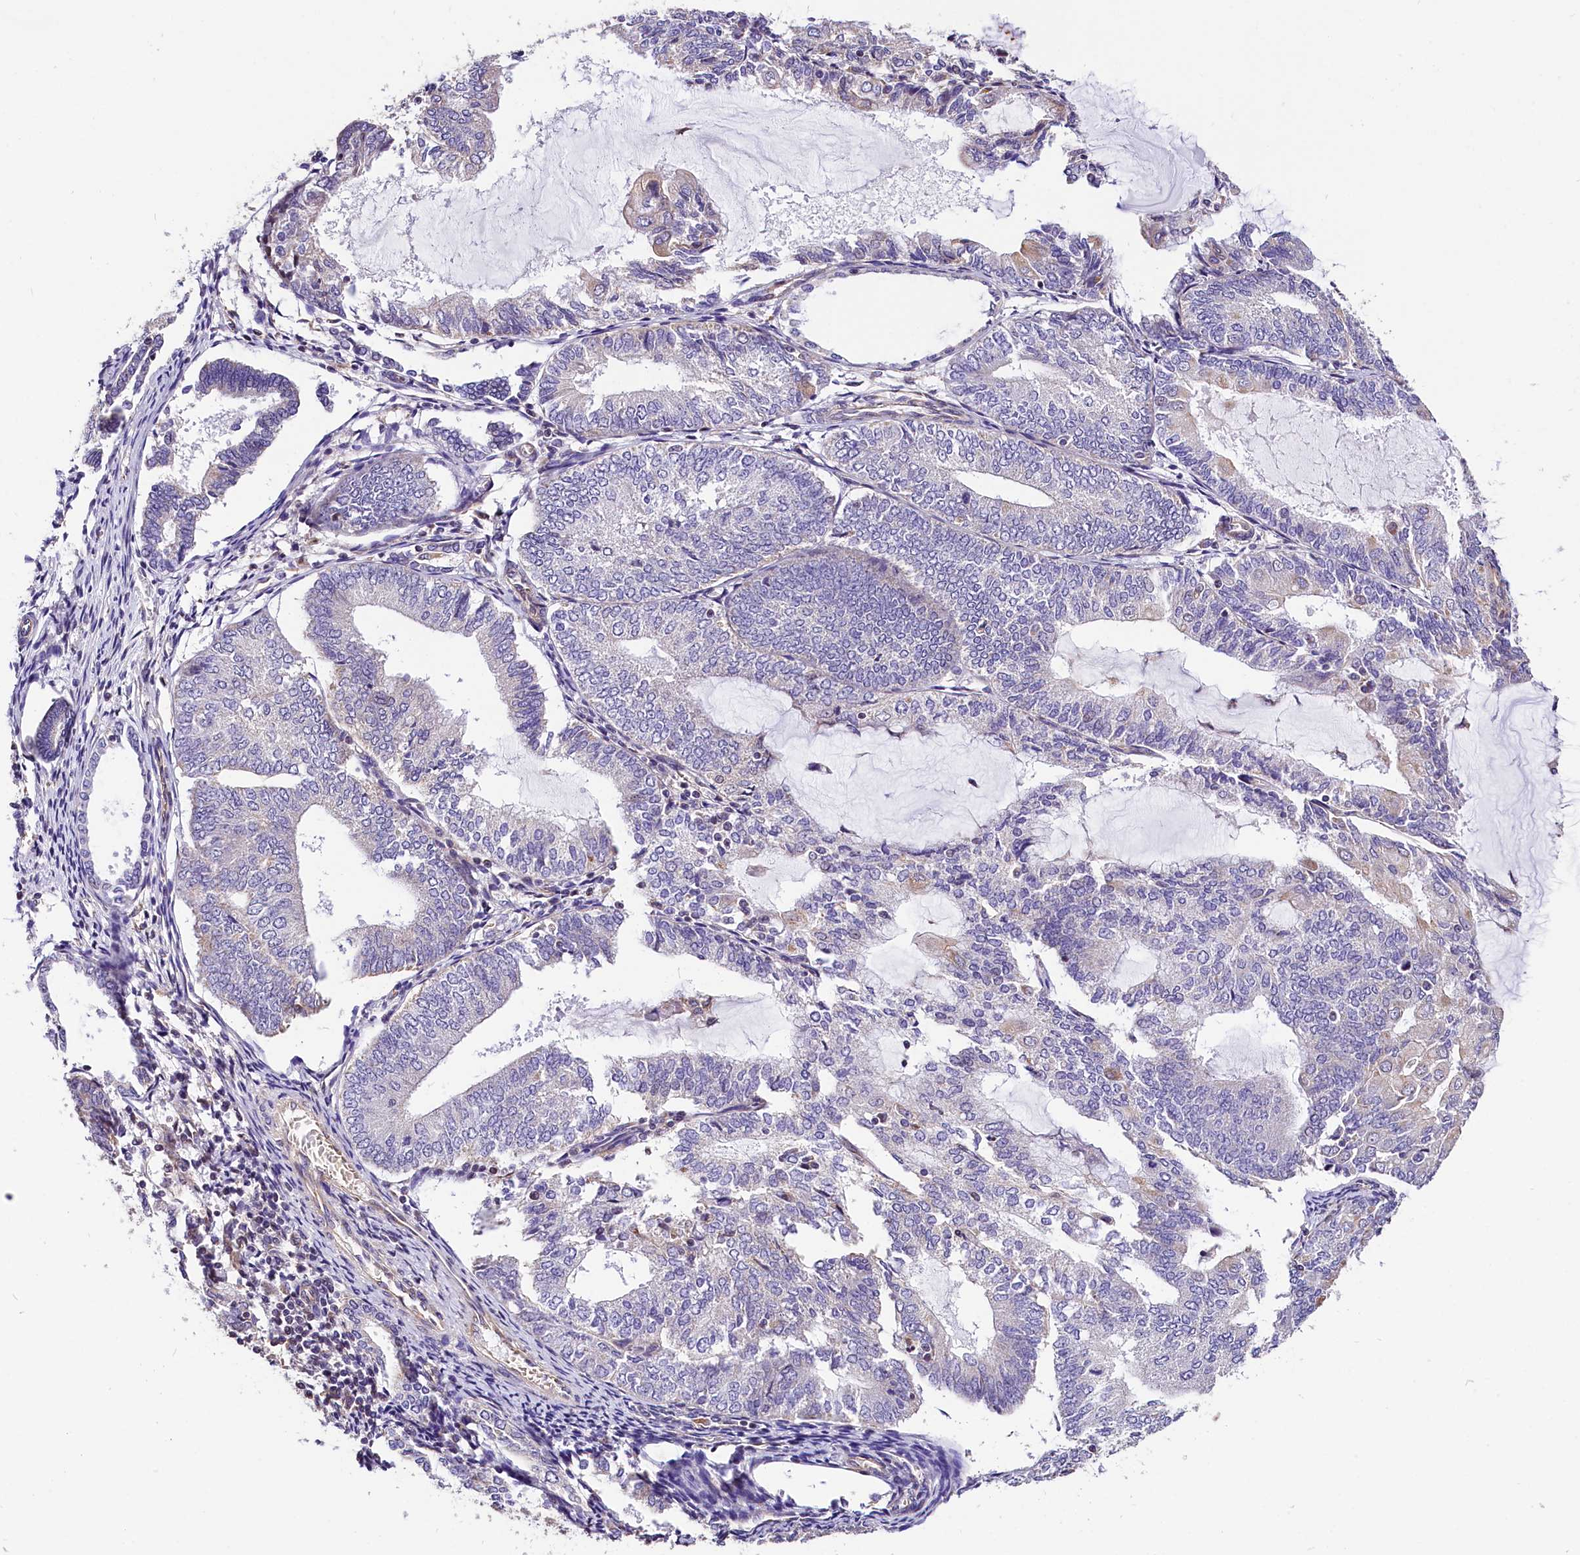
{"staining": {"intensity": "negative", "quantity": "none", "location": "none"}, "tissue": "endometrial cancer", "cell_type": "Tumor cells", "image_type": "cancer", "snomed": [{"axis": "morphology", "description": "Adenocarcinoma, NOS"}, {"axis": "topography", "description": "Endometrium"}], "caption": "This is a histopathology image of immunohistochemistry staining of endometrial cancer (adenocarcinoma), which shows no staining in tumor cells.", "gene": "ACAA2", "patient": {"sex": "female", "age": 81}}